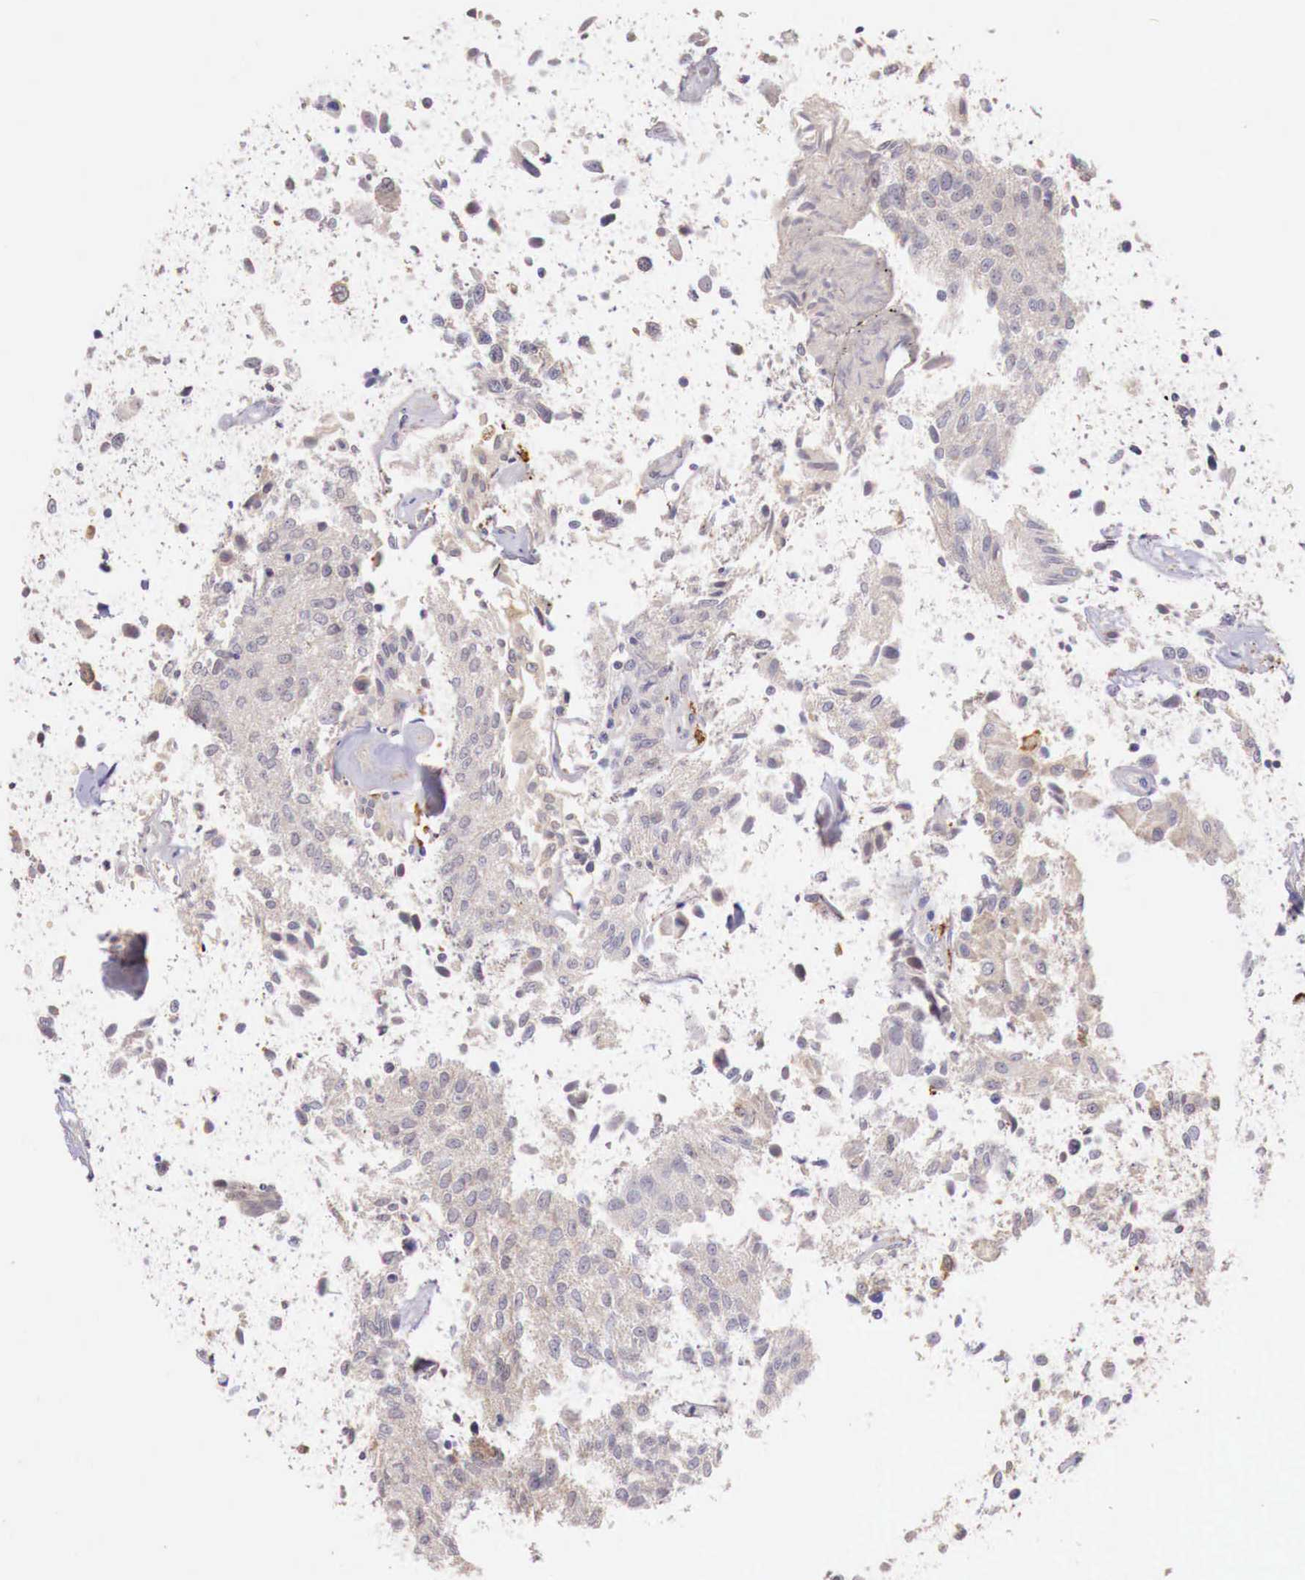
{"staining": {"intensity": "weak", "quantity": "25%-75%", "location": "cytoplasmic/membranous"}, "tissue": "urothelial cancer", "cell_type": "Tumor cells", "image_type": "cancer", "snomed": [{"axis": "morphology", "description": "Urothelial carcinoma, High grade"}, {"axis": "topography", "description": "Urinary bladder"}], "caption": "Tumor cells exhibit low levels of weak cytoplasmic/membranous expression in approximately 25%-75% of cells in human urothelial cancer.", "gene": "CHRDL1", "patient": {"sex": "male", "age": 55}}